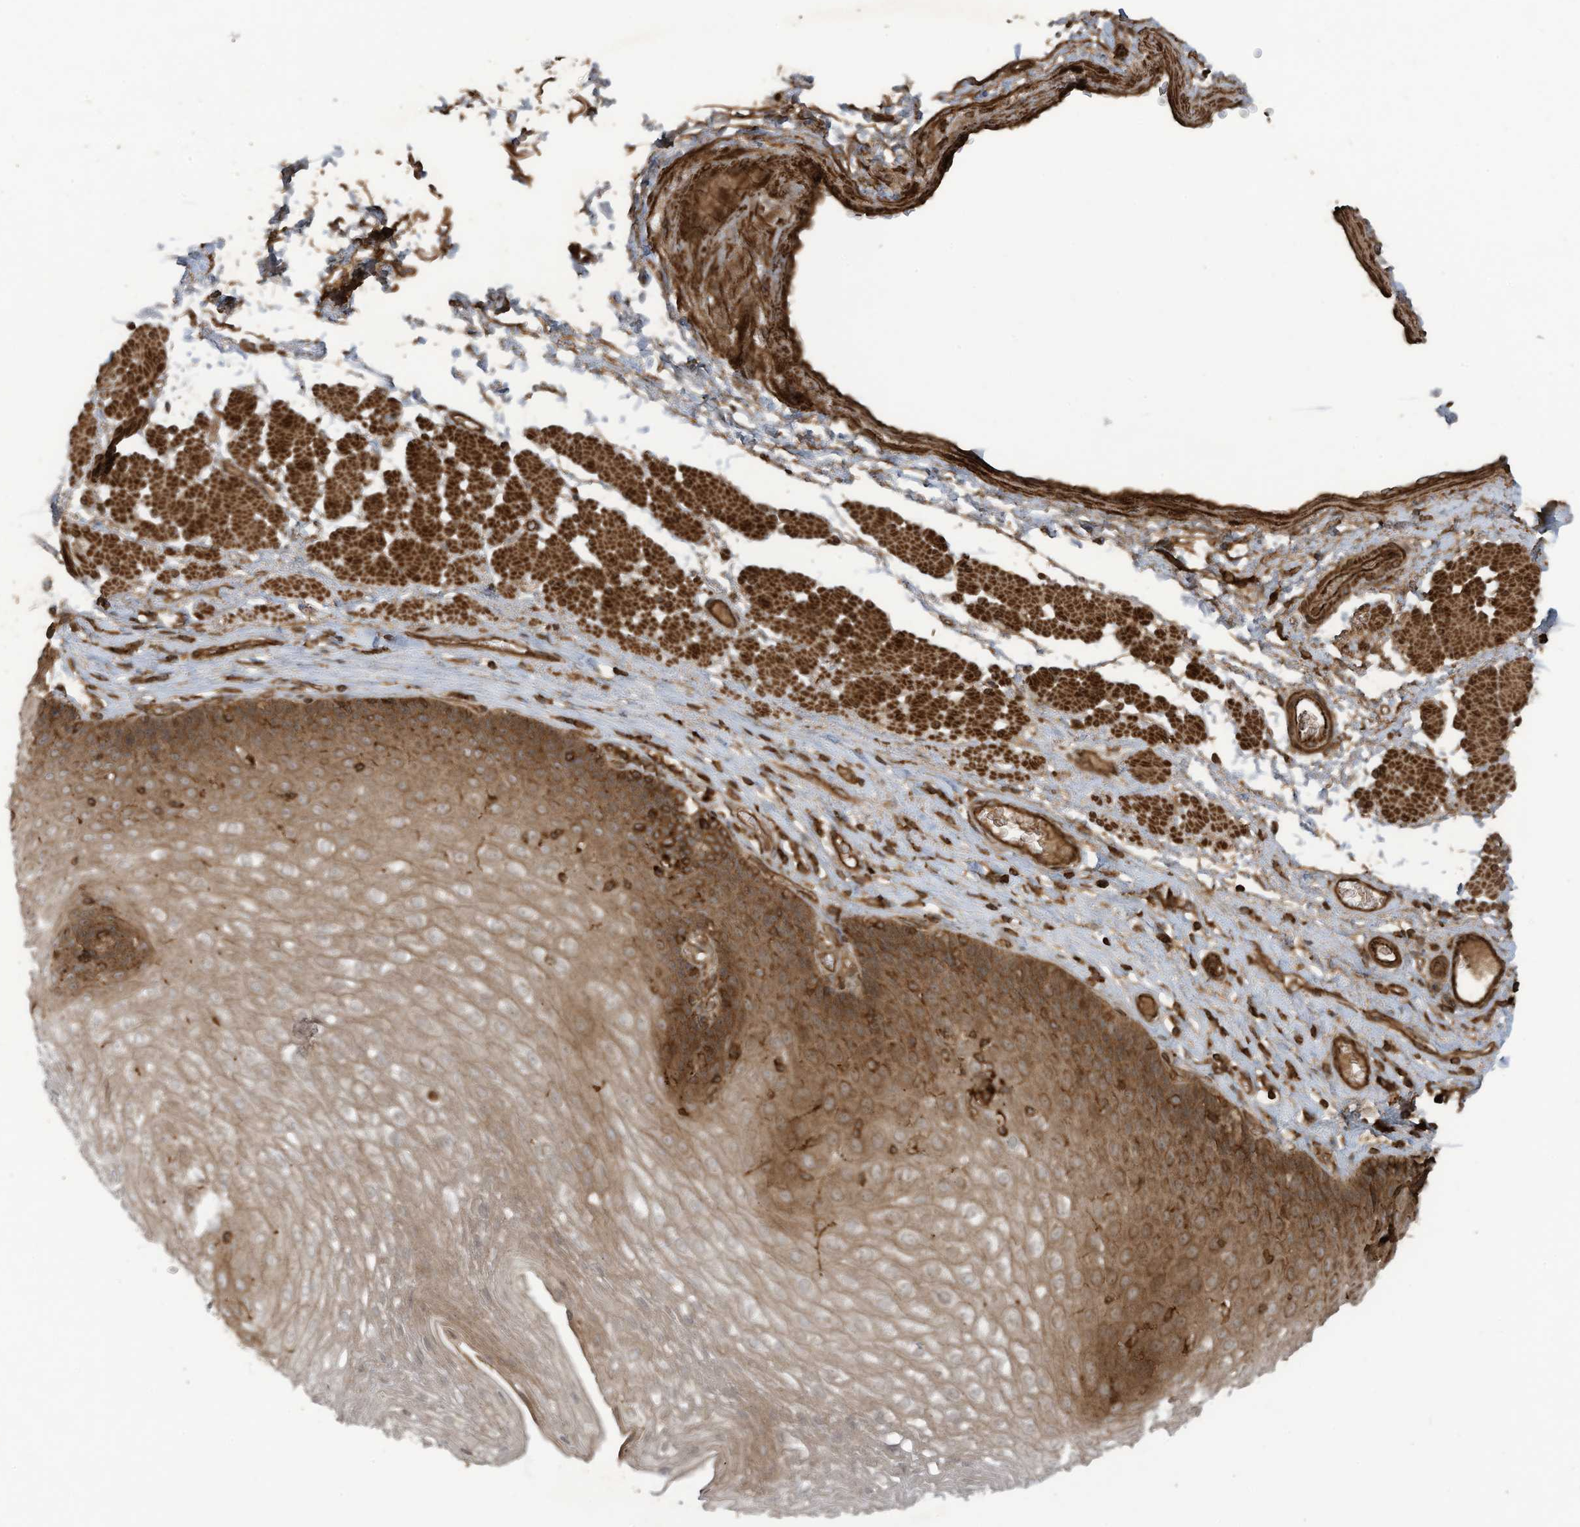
{"staining": {"intensity": "strong", "quantity": "25%-75%", "location": "cytoplasmic/membranous"}, "tissue": "esophagus", "cell_type": "Squamous epithelial cells", "image_type": "normal", "snomed": [{"axis": "morphology", "description": "Normal tissue, NOS"}, {"axis": "topography", "description": "Esophagus"}], "caption": "About 25%-75% of squamous epithelial cells in unremarkable human esophagus demonstrate strong cytoplasmic/membranous protein staining as visualized by brown immunohistochemical staining.", "gene": "DDIT4", "patient": {"sex": "female", "age": 66}}